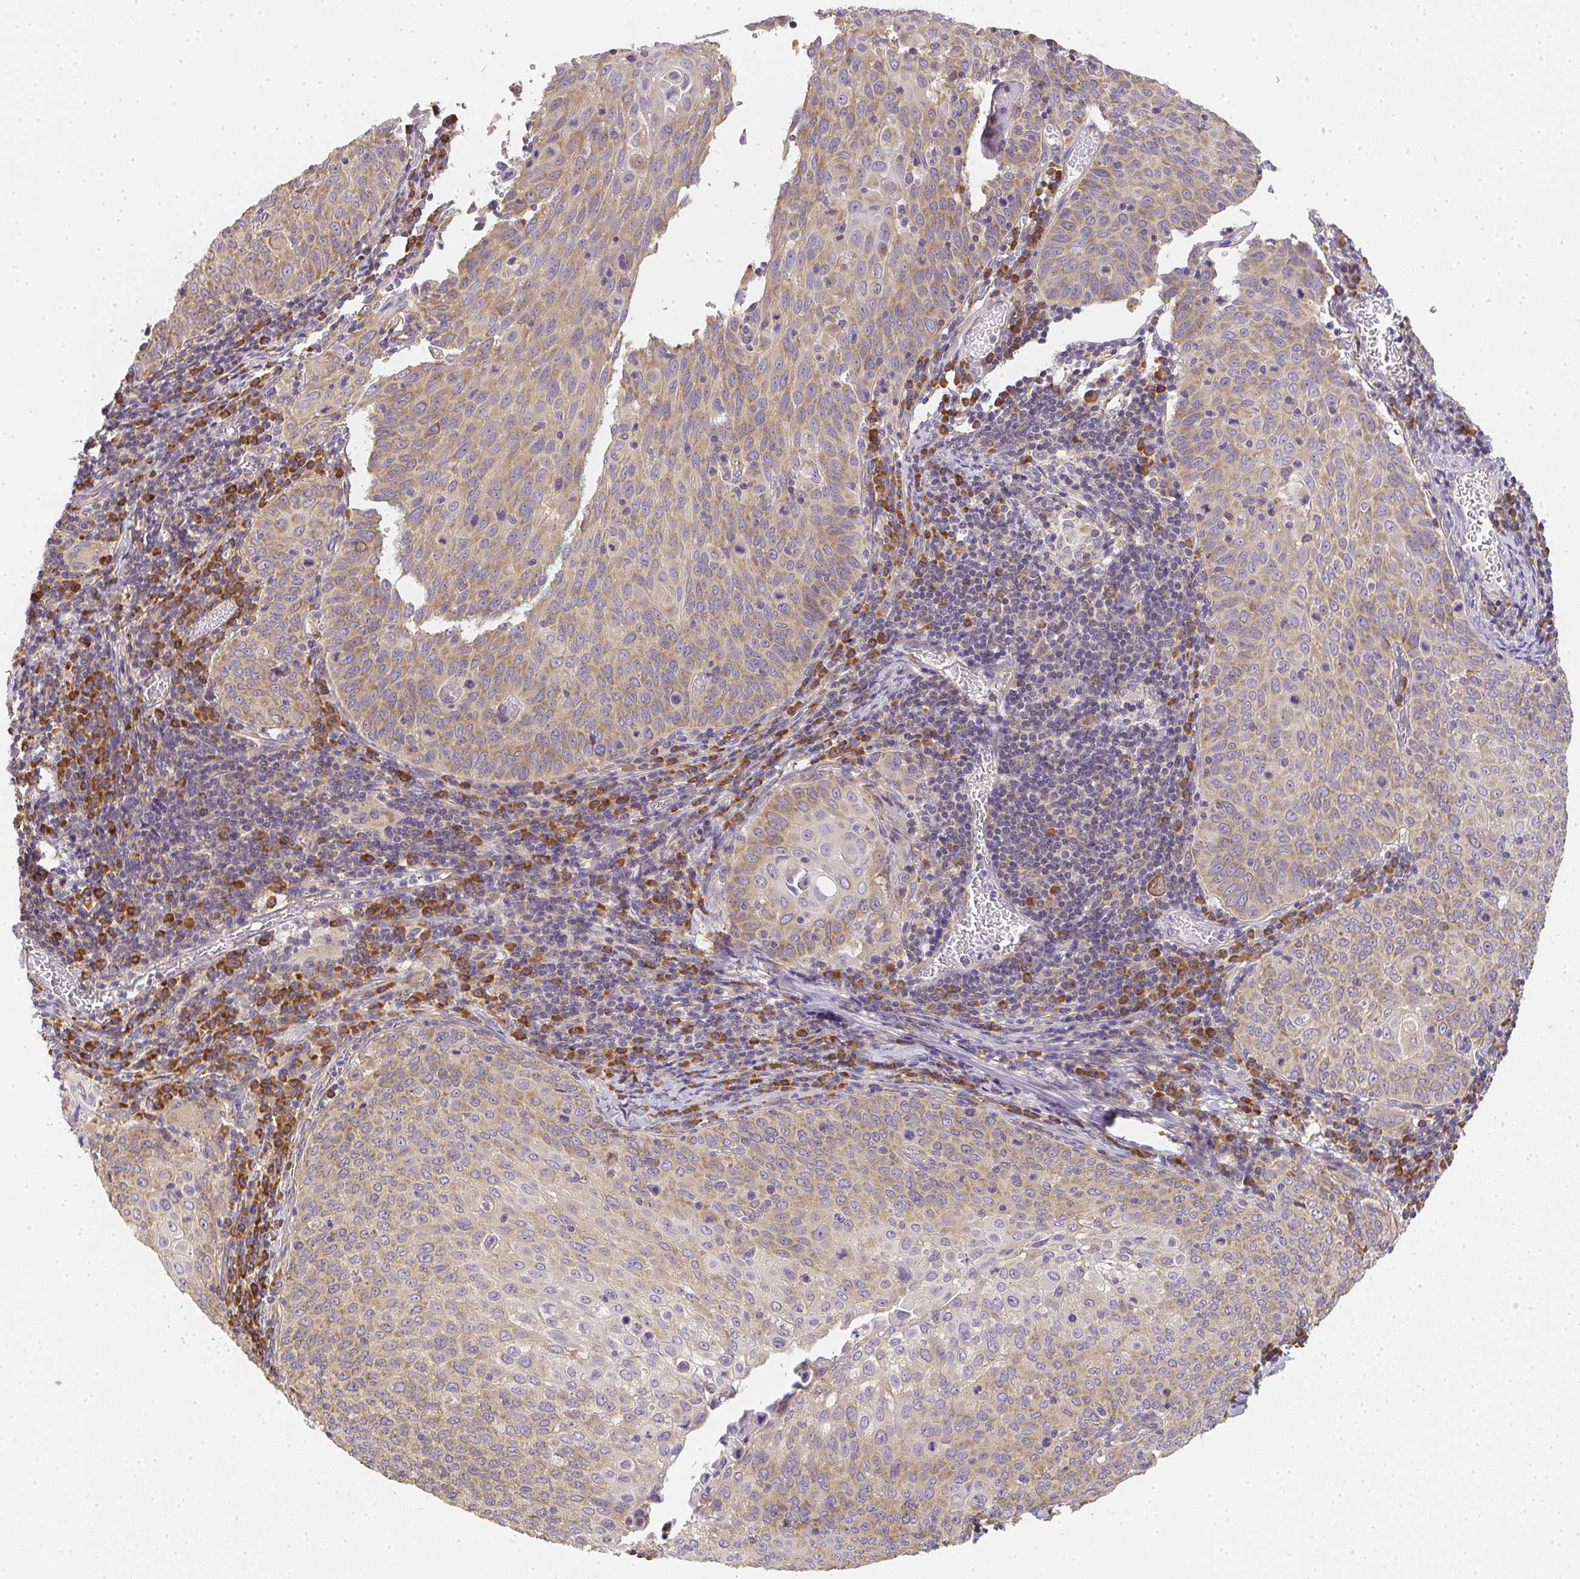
{"staining": {"intensity": "weak", "quantity": ">75%", "location": "cytoplasmic/membranous"}, "tissue": "cervical cancer", "cell_type": "Tumor cells", "image_type": "cancer", "snomed": [{"axis": "morphology", "description": "Squamous cell carcinoma, NOS"}, {"axis": "topography", "description": "Cervix"}], "caption": "This histopathology image demonstrates immunohistochemistry staining of squamous cell carcinoma (cervical), with low weak cytoplasmic/membranous expression in about >75% of tumor cells.", "gene": "SLC35B3", "patient": {"sex": "female", "age": 65}}